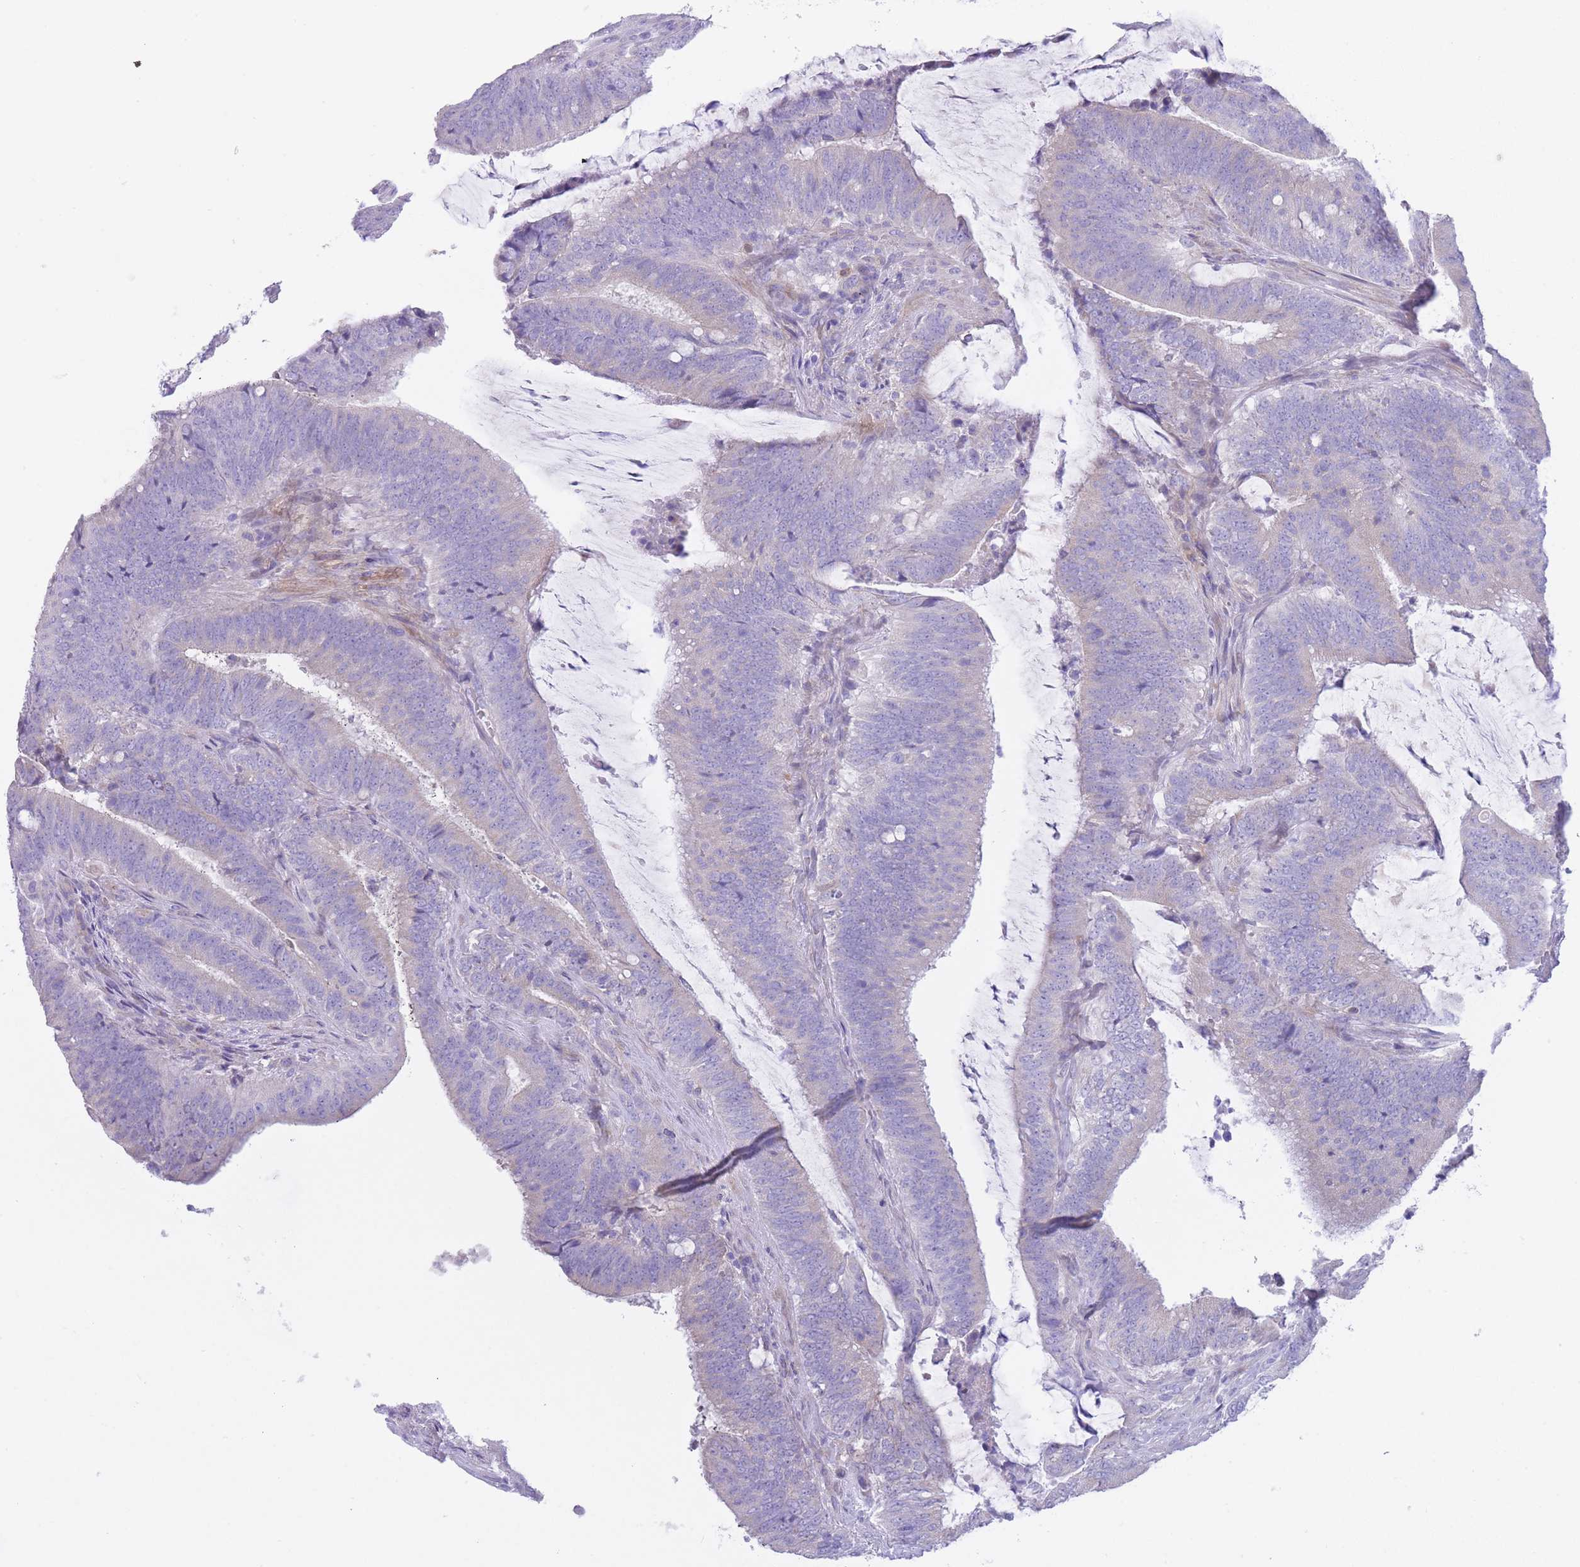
{"staining": {"intensity": "negative", "quantity": "none", "location": "none"}, "tissue": "colorectal cancer", "cell_type": "Tumor cells", "image_type": "cancer", "snomed": [{"axis": "morphology", "description": "Adenocarcinoma, NOS"}, {"axis": "topography", "description": "Colon"}], "caption": "This is a micrograph of IHC staining of adenocarcinoma (colorectal), which shows no positivity in tumor cells.", "gene": "QTRT1", "patient": {"sex": "female", "age": 43}}